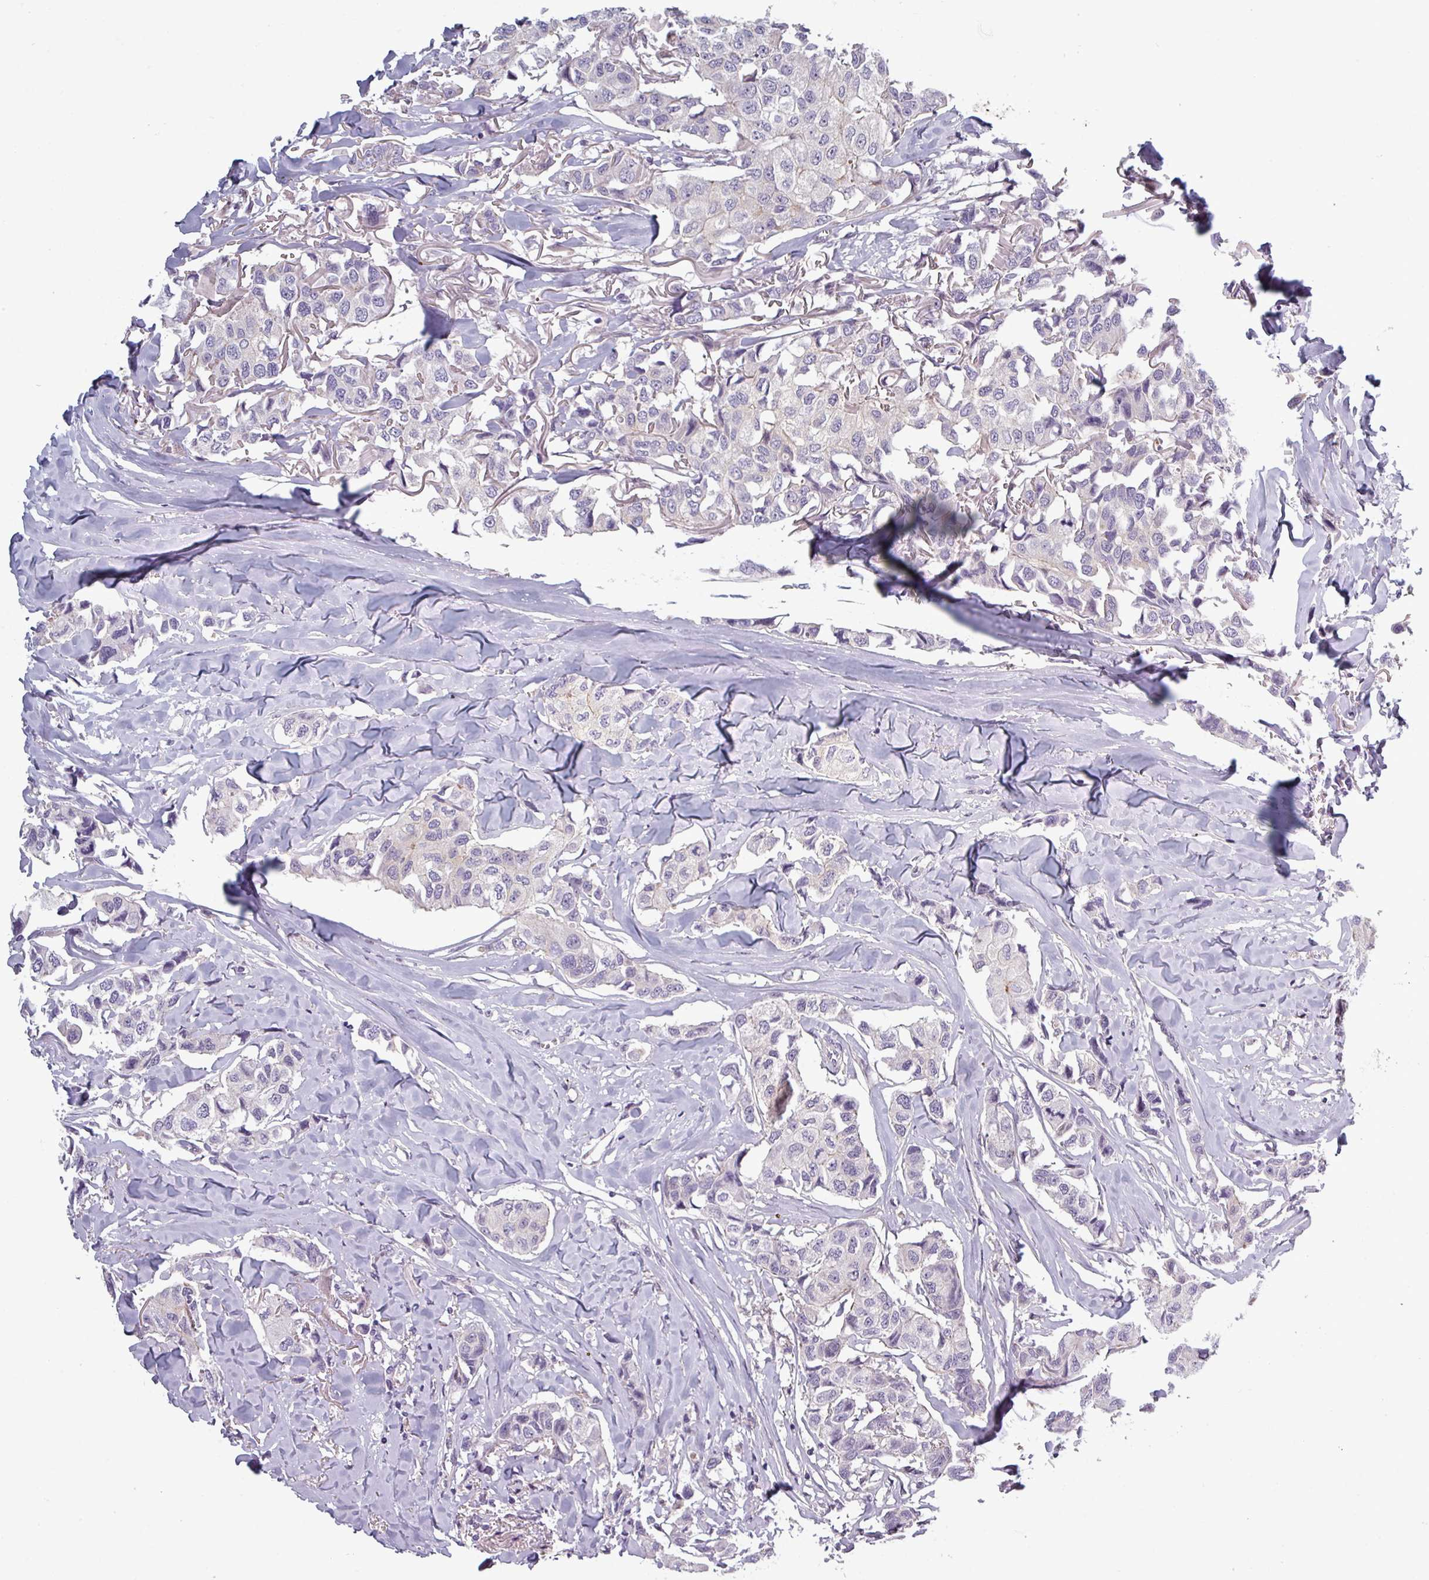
{"staining": {"intensity": "negative", "quantity": "none", "location": "none"}, "tissue": "breast cancer", "cell_type": "Tumor cells", "image_type": "cancer", "snomed": [{"axis": "morphology", "description": "Duct carcinoma"}, {"axis": "topography", "description": "Breast"}], "caption": "Immunohistochemistry (IHC) photomicrograph of neoplastic tissue: breast cancer (intraductal carcinoma) stained with DAB demonstrates no significant protein expression in tumor cells.", "gene": "PRAMEF12", "patient": {"sex": "female", "age": 80}}